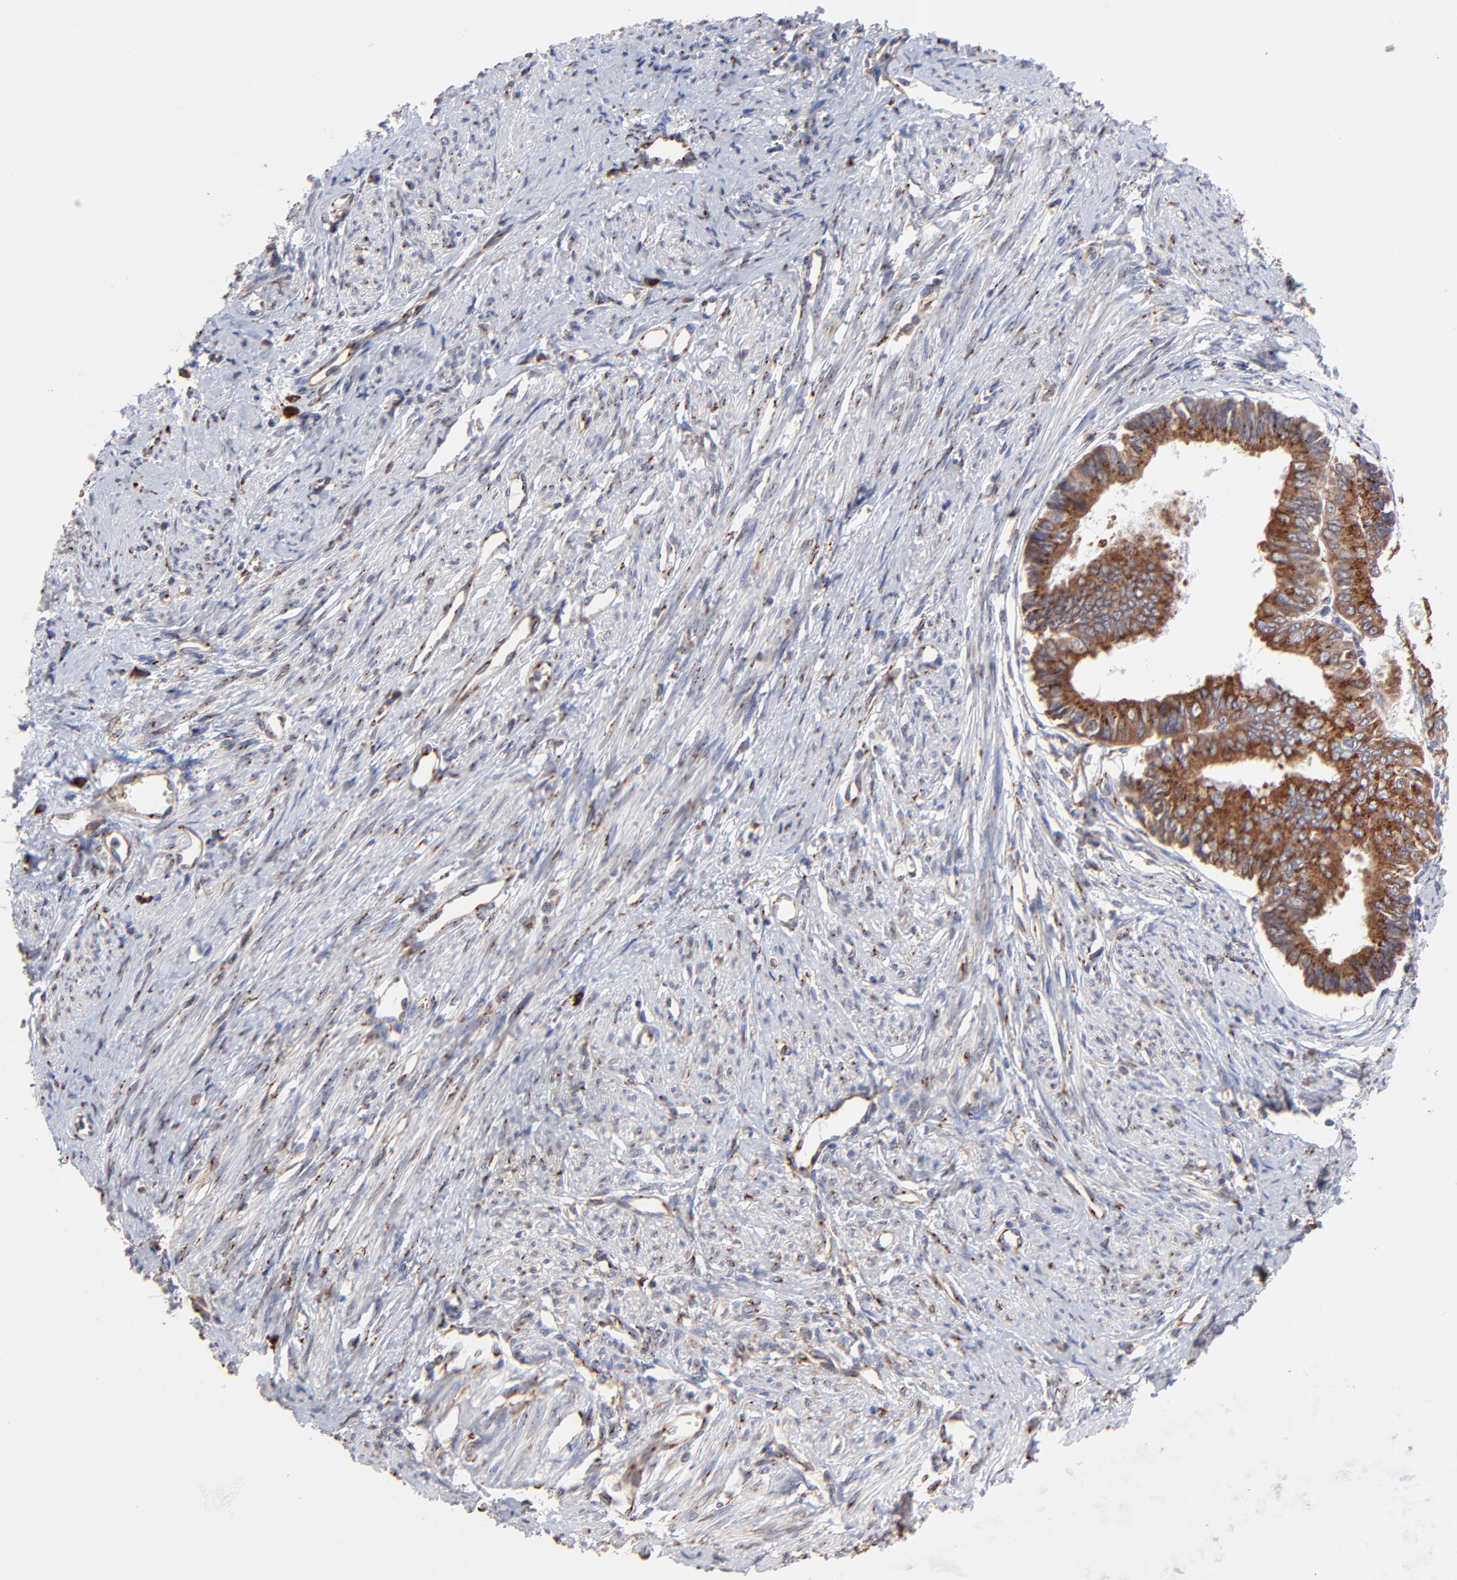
{"staining": {"intensity": "moderate", "quantity": ">75%", "location": "cytoplasmic/membranous"}, "tissue": "endometrial cancer", "cell_type": "Tumor cells", "image_type": "cancer", "snomed": [{"axis": "morphology", "description": "Adenocarcinoma, NOS"}, {"axis": "topography", "description": "Endometrium"}], "caption": "Immunohistochemistry image of neoplastic tissue: human adenocarcinoma (endometrial) stained using immunohistochemistry demonstrates medium levels of moderate protein expression localized specifically in the cytoplasmic/membranous of tumor cells, appearing as a cytoplasmic/membranous brown color.", "gene": "LMAN1", "patient": {"sex": "female", "age": 76}}